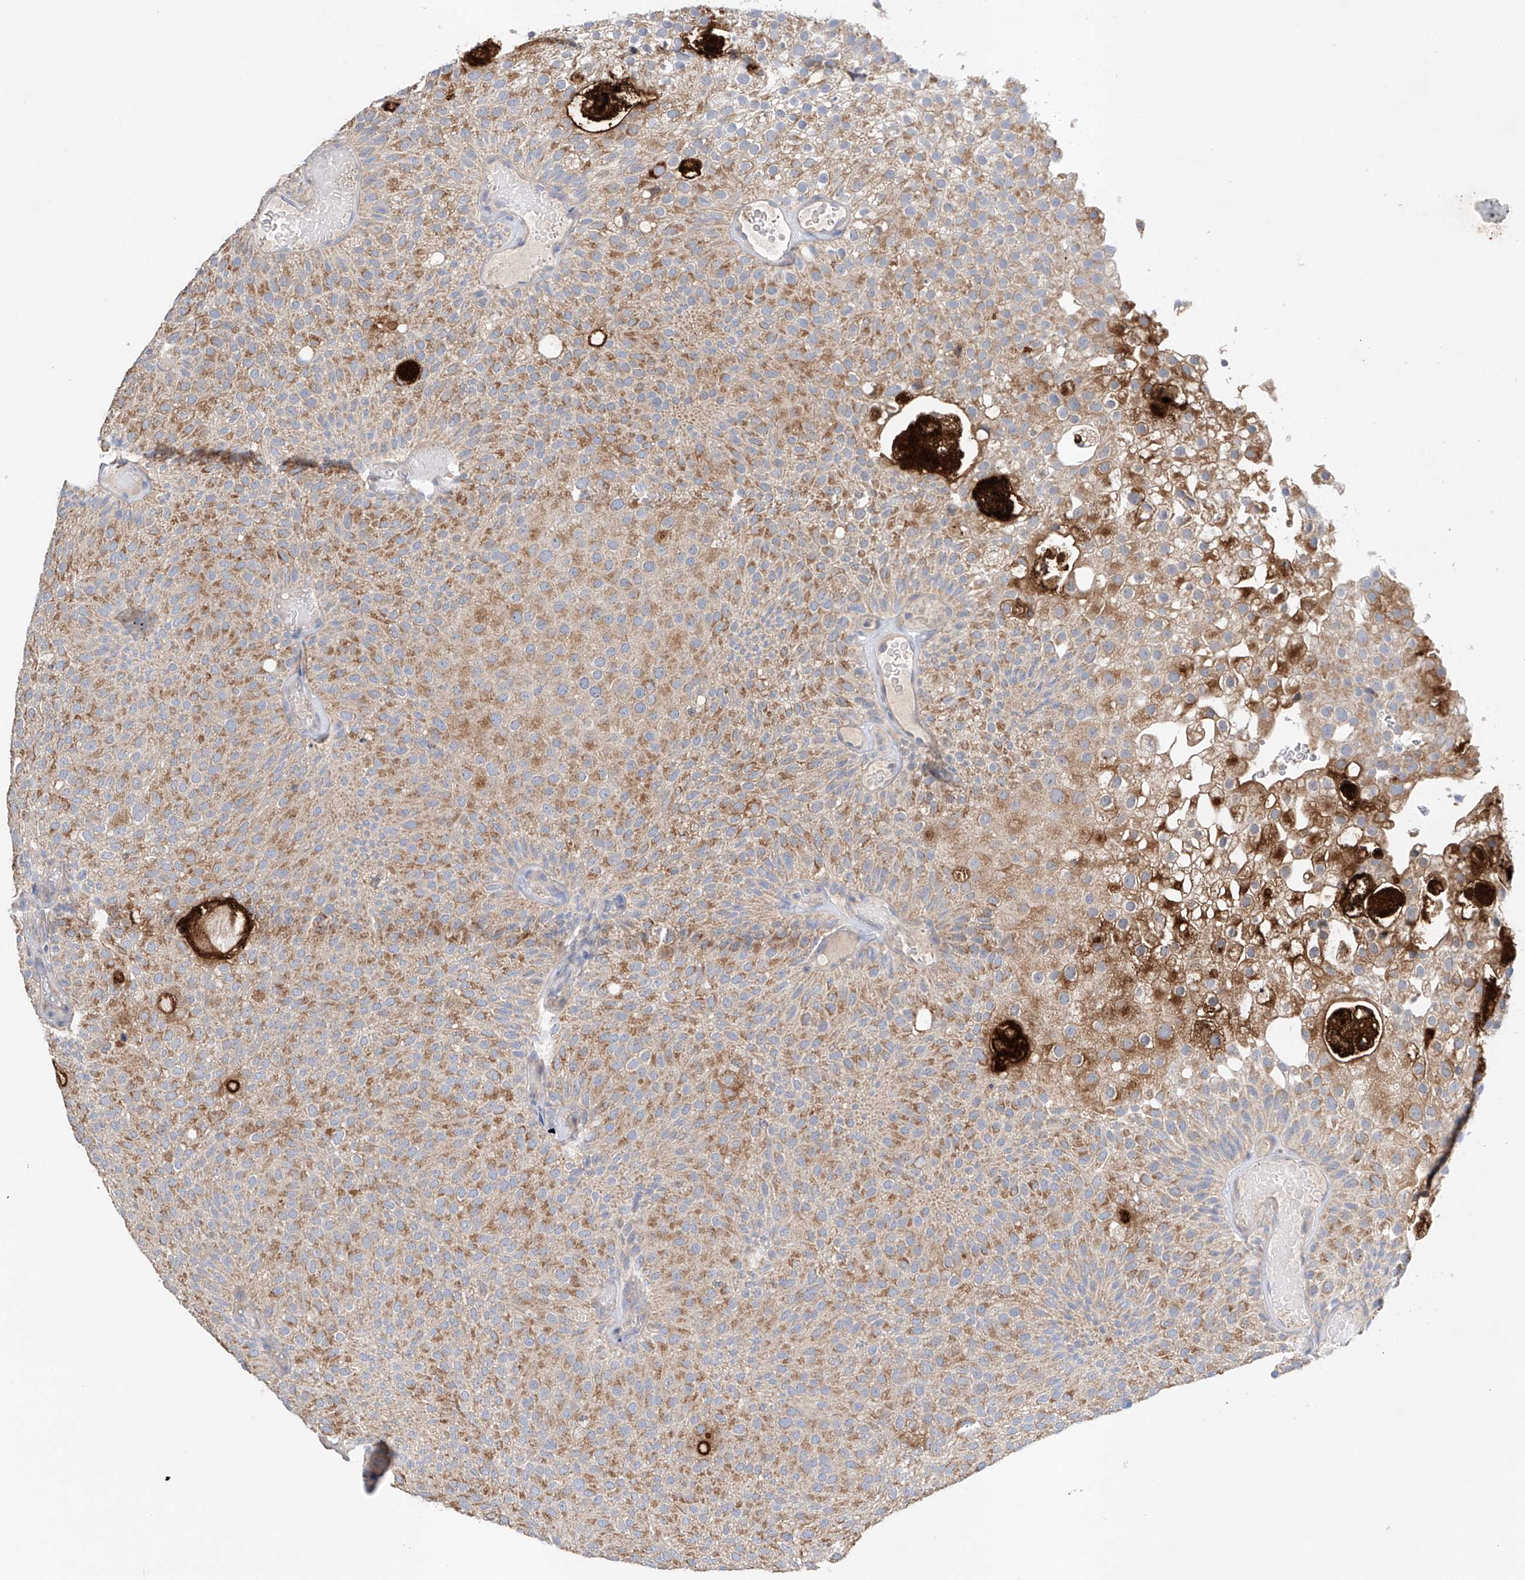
{"staining": {"intensity": "moderate", "quantity": ">75%", "location": "cytoplasmic/membranous"}, "tissue": "urothelial cancer", "cell_type": "Tumor cells", "image_type": "cancer", "snomed": [{"axis": "morphology", "description": "Urothelial carcinoma, Low grade"}, {"axis": "topography", "description": "Urinary bladder"}], "caption": "The immunohistochemical stain highlights moderate cytoplasmic/membranous positivity in tumor cells of urothelial carcinoma (low-grade) tissue. Using DAB (3,3'-diaminobenzidine) (brown) and hematoxylin (blue) stains, captured at high magnification using brightfield microscopy.", "gene": "GPC4", "patient": {"sex": "male", "age": 78}}